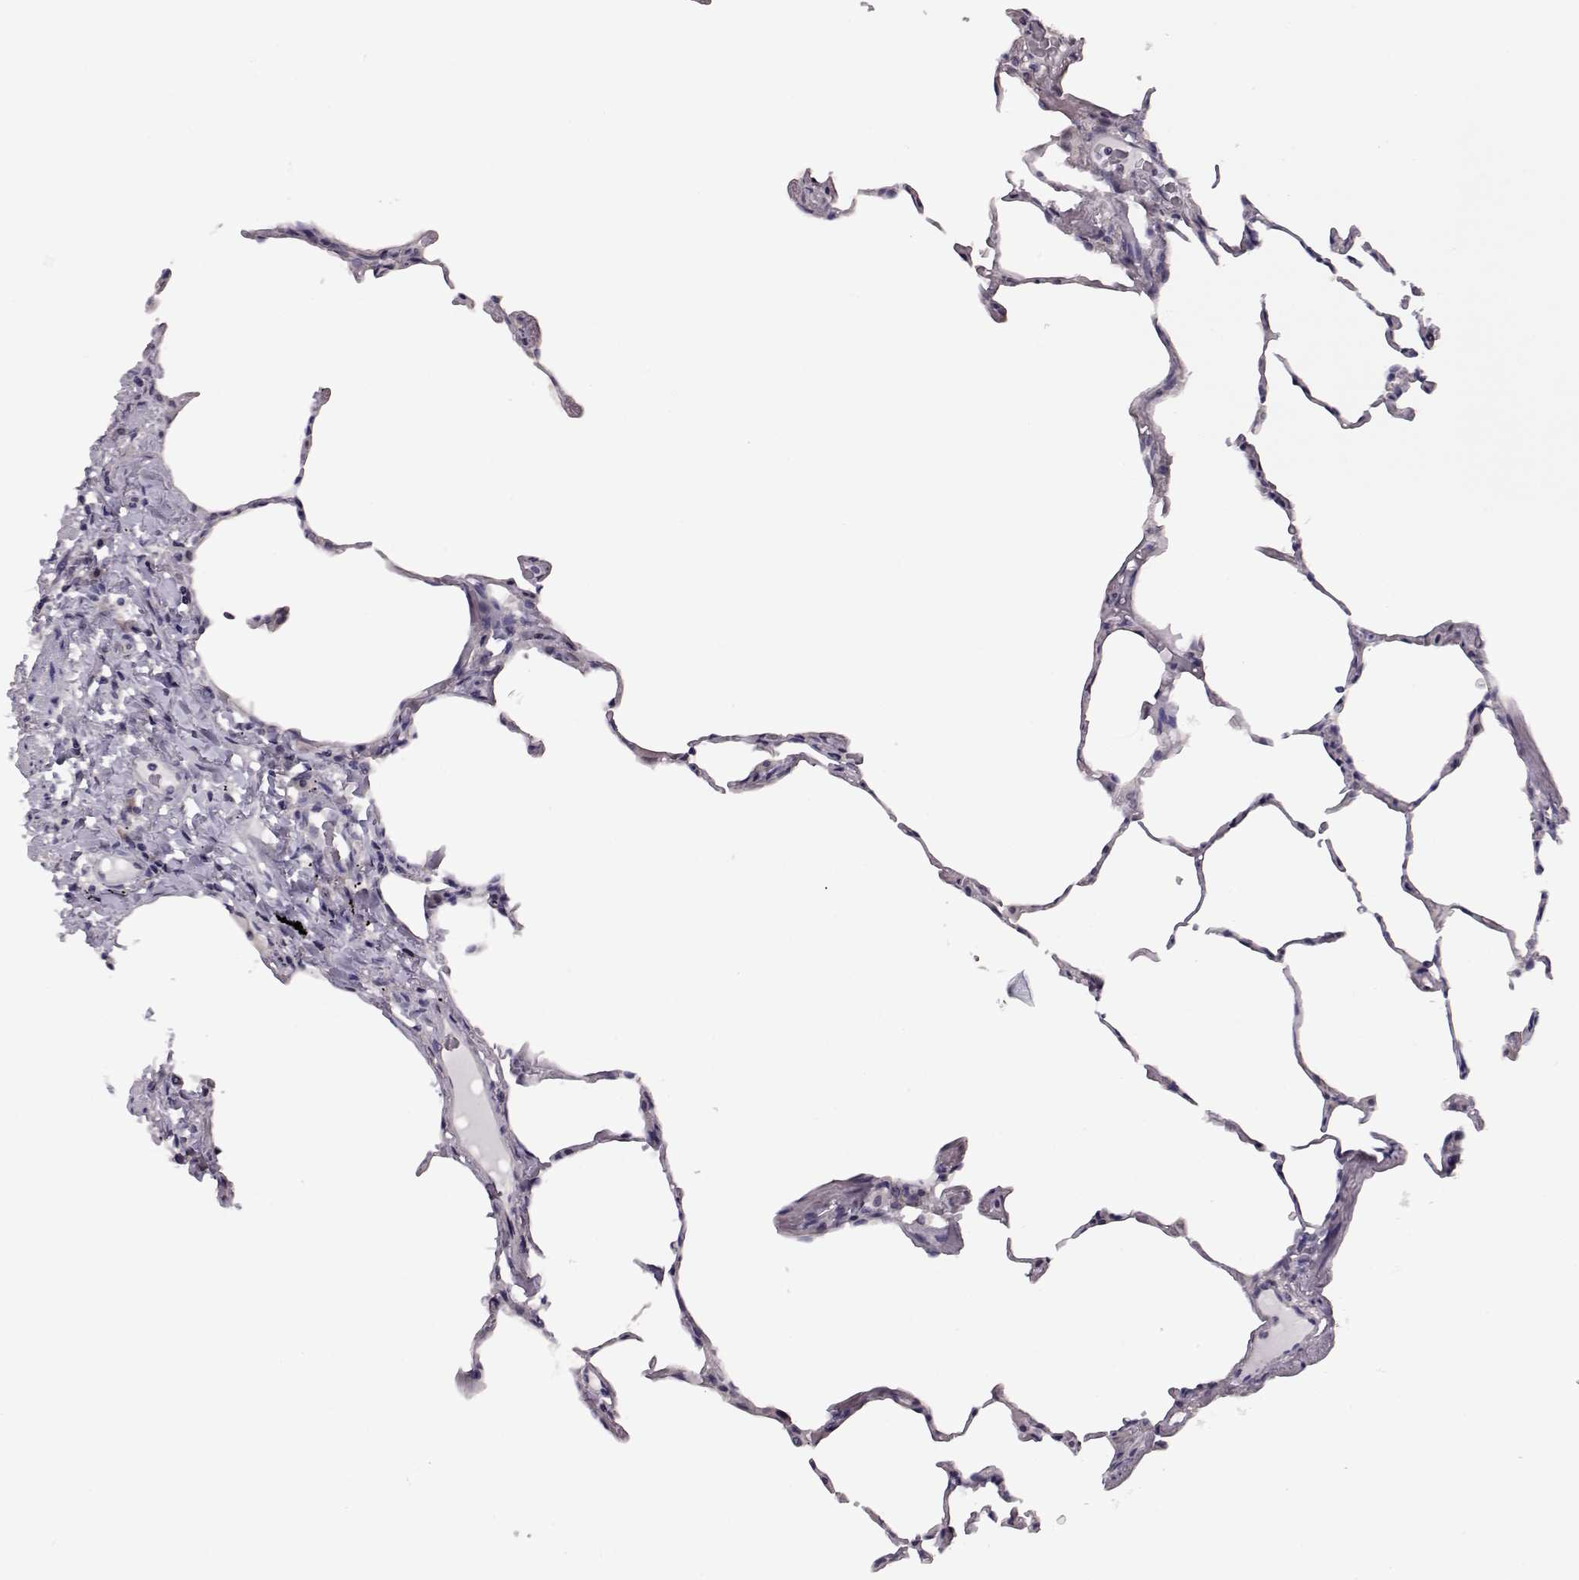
{"staining": {"intensity": "negative", "quantity": "none", "location": "none"}, "tissue": "lung", "cell_type": "Alveolar cells", "image_type": "normal", "snomed": [{"axis": "morphology", "description": "Normal tissue, NOS"}, {"axis": "topography", "description": "Lung"}], "caption": "This photomicrograph is of unremarkable lung stained with immunohistochemistry (IHC) to label a protein in brown with the nuclei are counter-stained blue. There is no positivity in alveolar cells.", "gene": "C10orf62", "patient": {"sex": "female", "age": 57}}